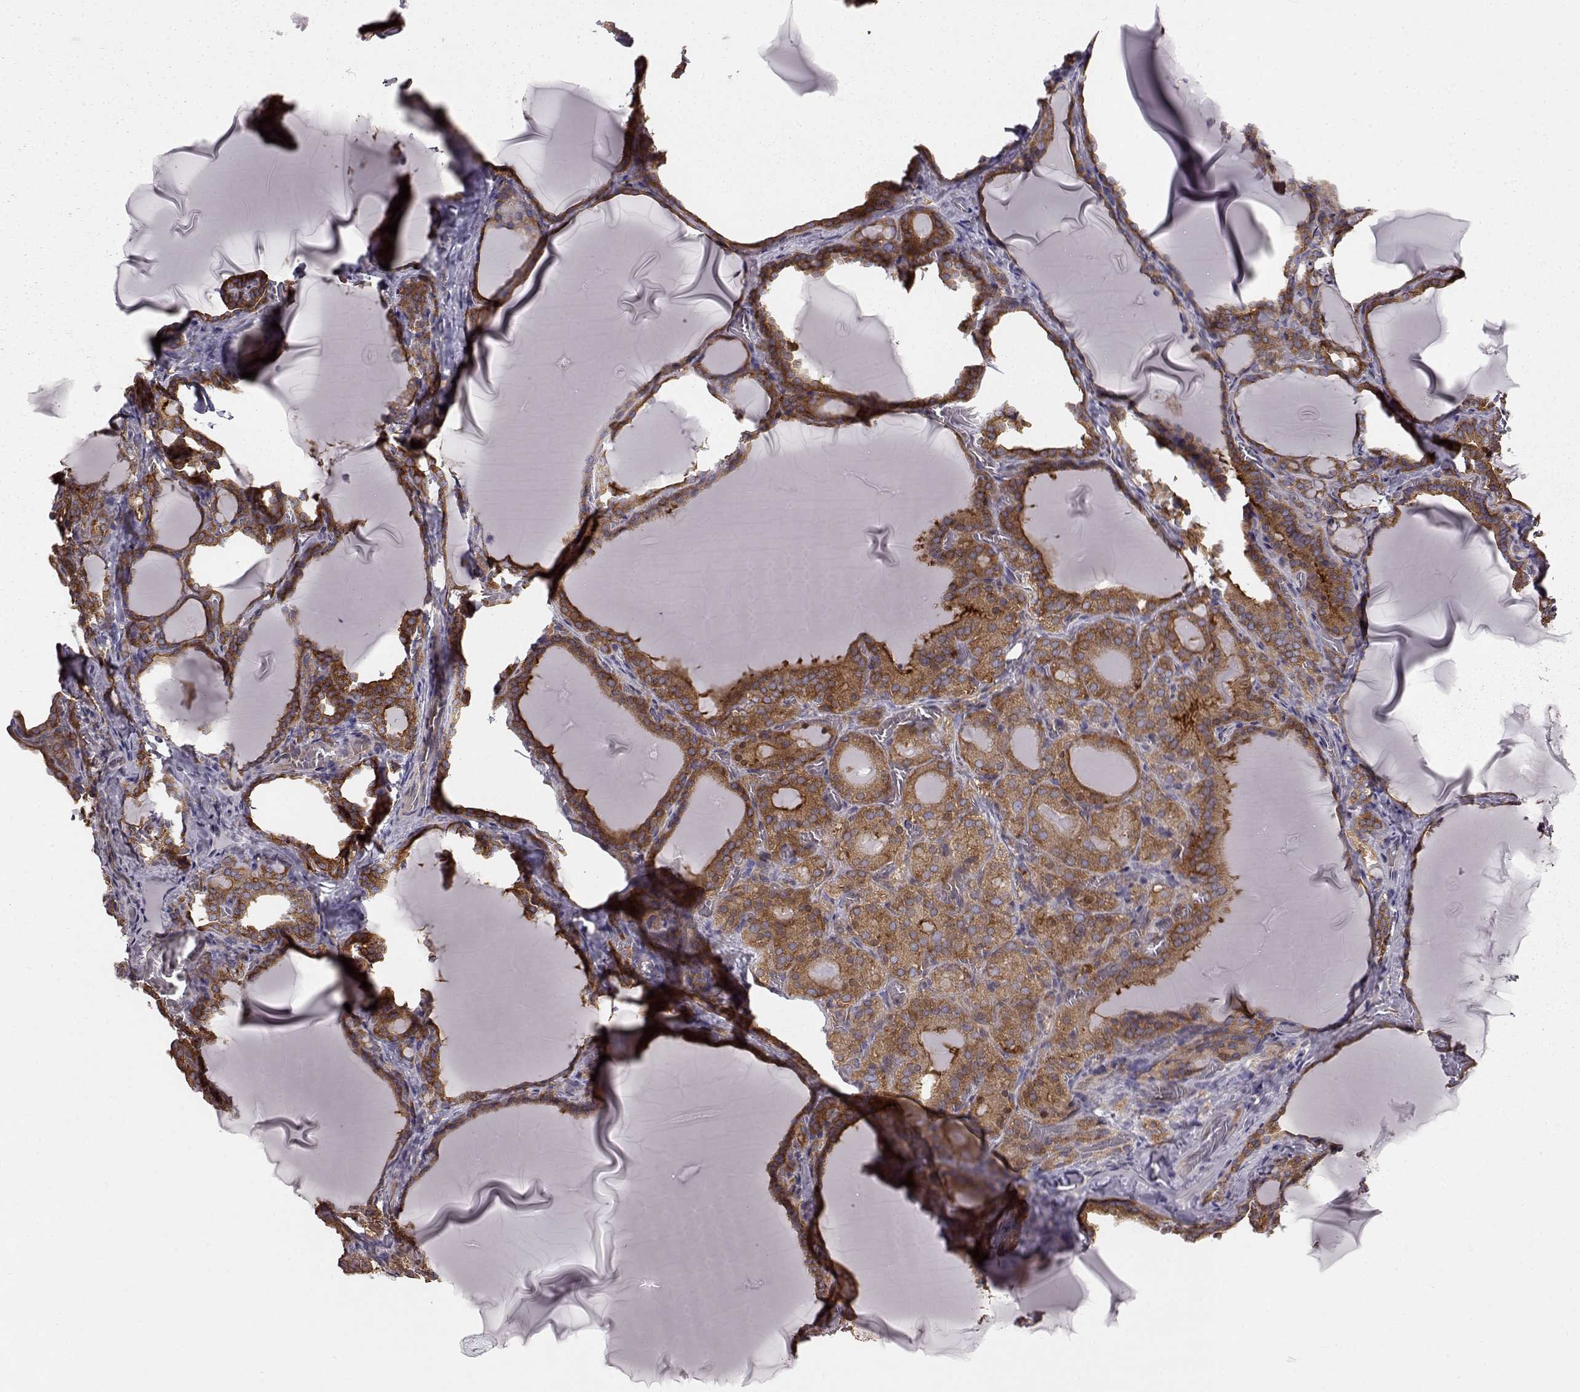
{"staining": {"intensity": "strong", "quantity": "25%-75%", "location": "cytoplasmic/membranous"}, "tissue": "thyroid gland", "cell_type": "Glandular cells", "image_type": "normal", "snomed": [{"axis": "morphology", "description": "Normal tissue, NOS"}, {"axis": "morphology", "description": "Hyperplasia, NOS"}, {"axis": "topography", "description": "Thyroid gland"}], "caption": "Thyroid gland was stained to show a protein in brown. There is high levels of strong cytoplasmic/membranous expression in approximately 25%-75% of glandular cells. (DAB (3,3'-diaminobenzidine) IHC with brightfield microscopy, high magnification).", "gene": "RABGAP1", "patient": {"sex": "female", "age": 27}}